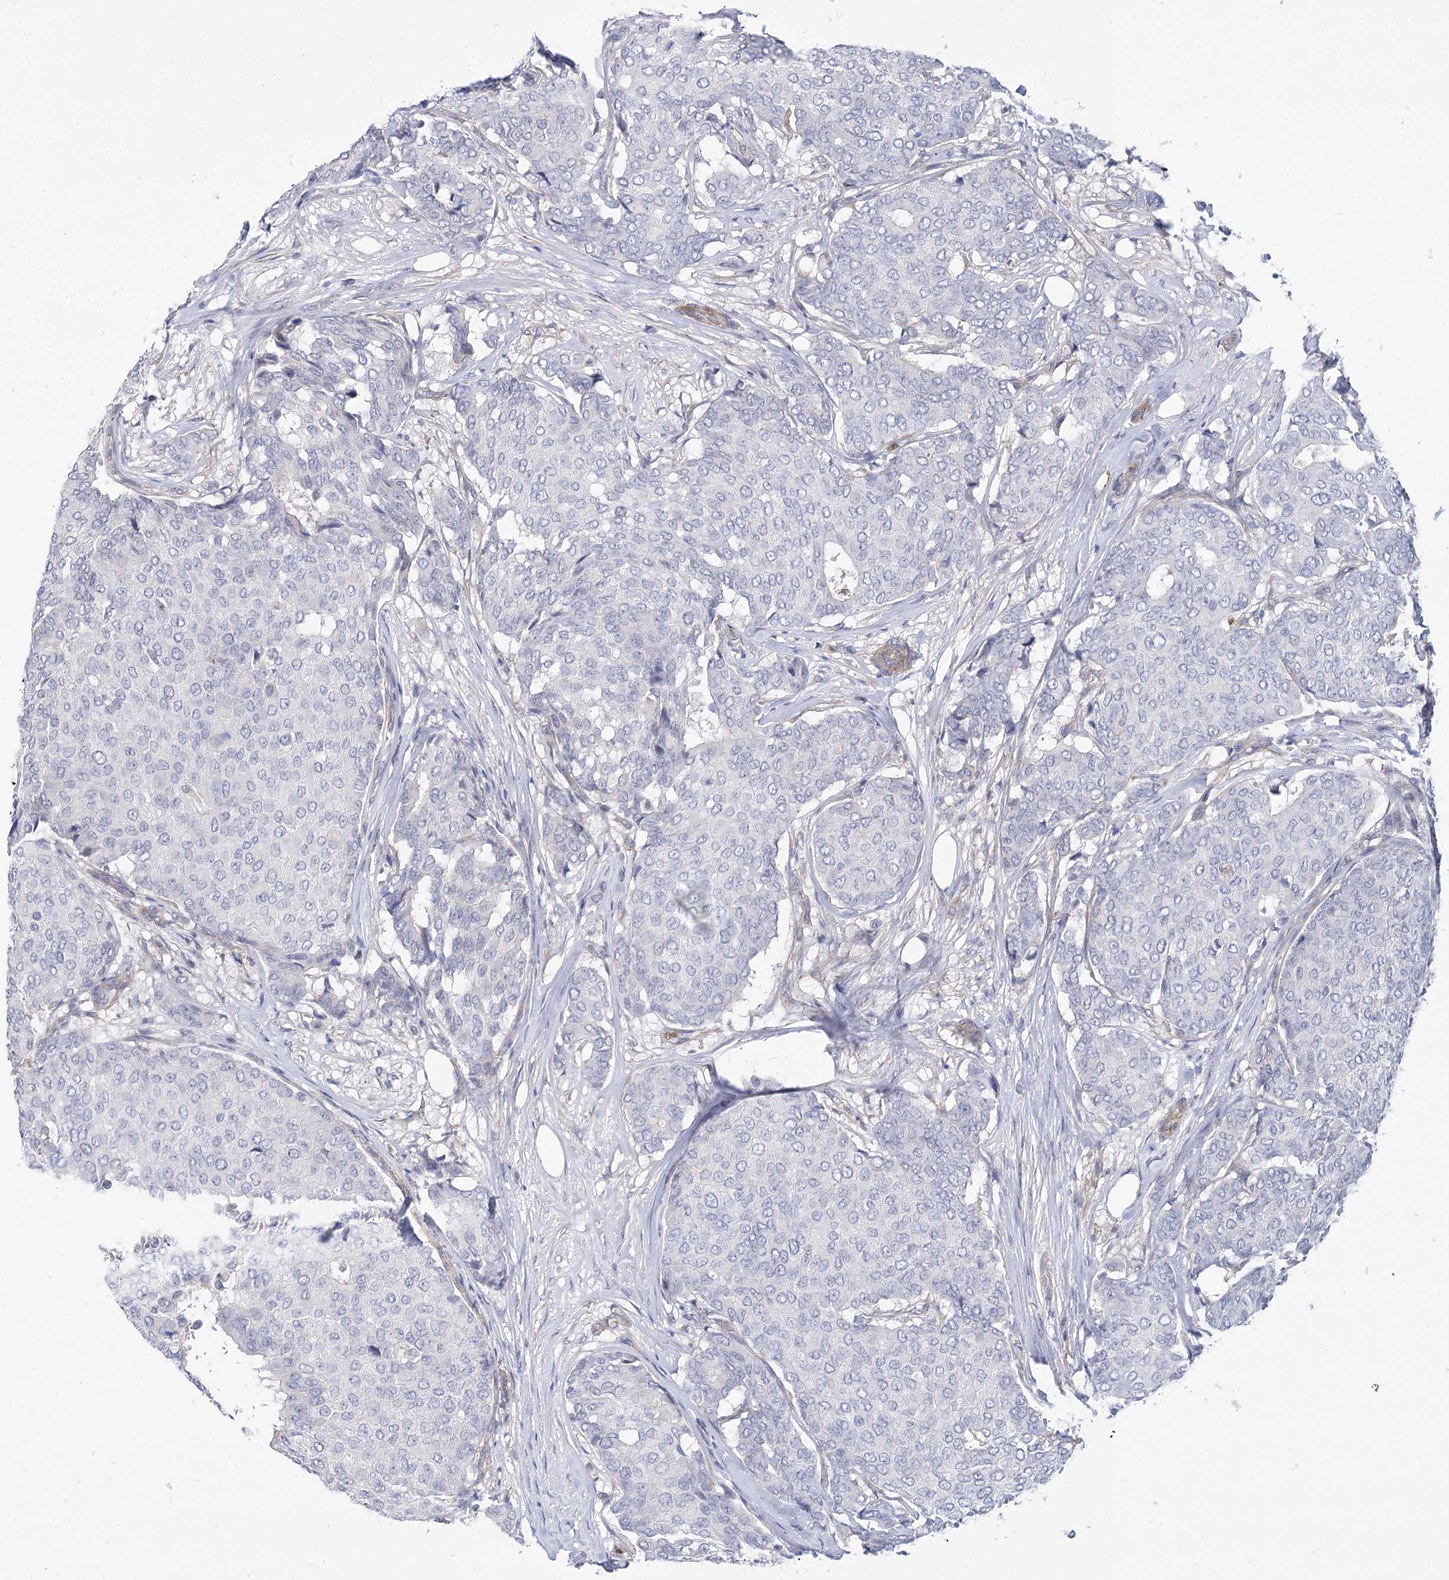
{"staining": {"intensity": "negative", "quantity": "none", "location": "none"}, "tissue": "breast cancer", "cell_type": "Tumor cells", "image_type": "cancer", "snomed": [{"axis": "morphology", "description": "Duct carcinoma"}, {"axis": "topography", "description": "Breast"}], "caption": "DAB immunohistochemical staining of human breast cancer (invasive ductal carcinoma) shows no significant expression in tumor cells.", "gene": "THAP6", "patient": {"sex": "female", "age": 75}}